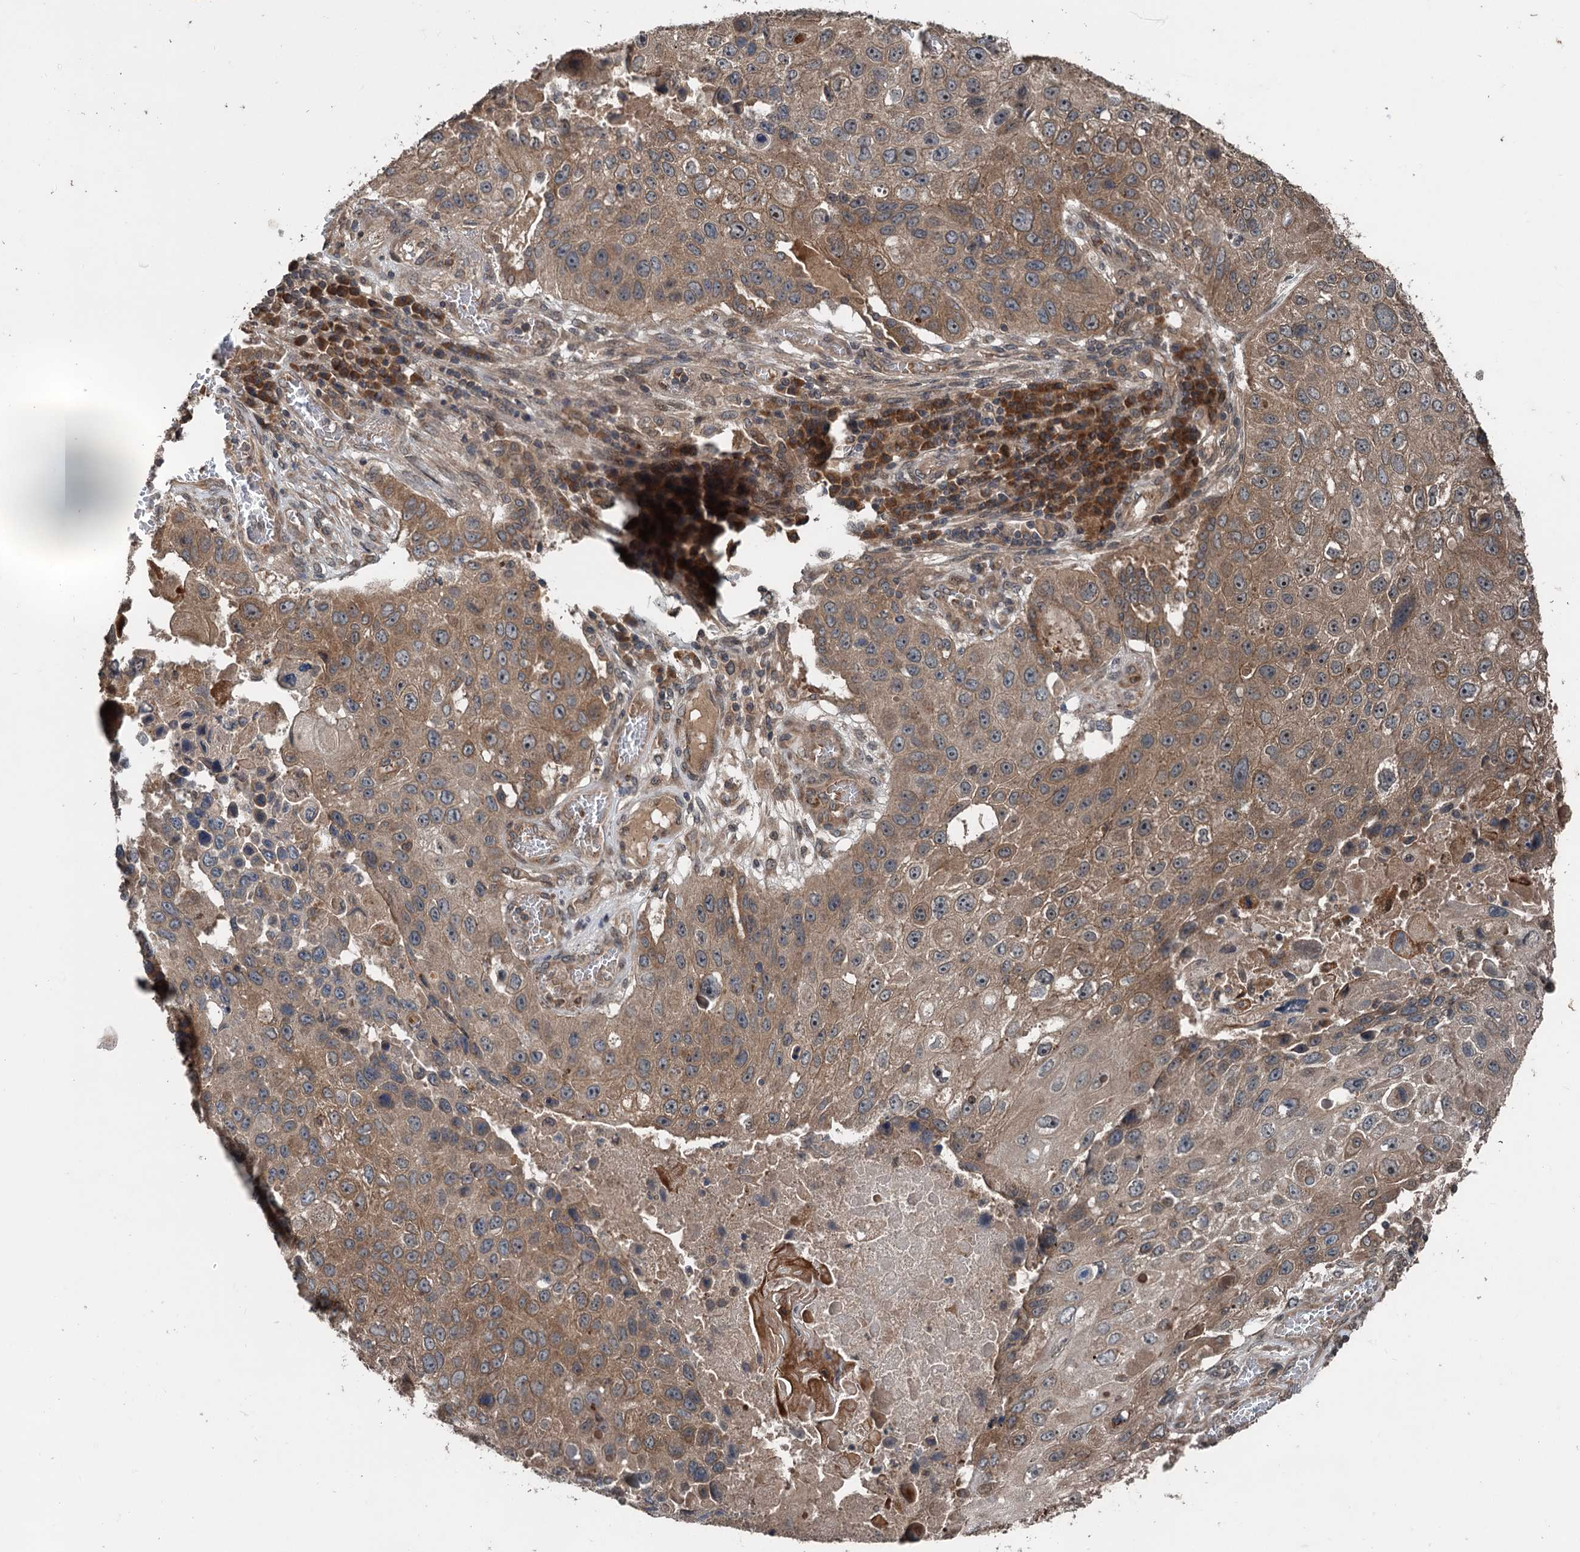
{"staining": {"intensity": "moderate", "quantity": ">75%", "location": "cytoplasmic/membranous"}, "tissue": "lung cancer", "cell_type": "Tumor cells", "image_type": "cancer", "snomed": [{"axis": "morphology", "description": "Squamous cell carcinoma, NOS"}, {"axis": "topography", "description": "Lung"}], "caption": "Protein staining by immunohistochemistry shows moderate cytoplasmic/membranous positivity in approximately >75% of tumor cells in squamous cell carcinoma (lung).", "gene": "N4BP2L2", "patient": {"sex": "male", "age": 61}}